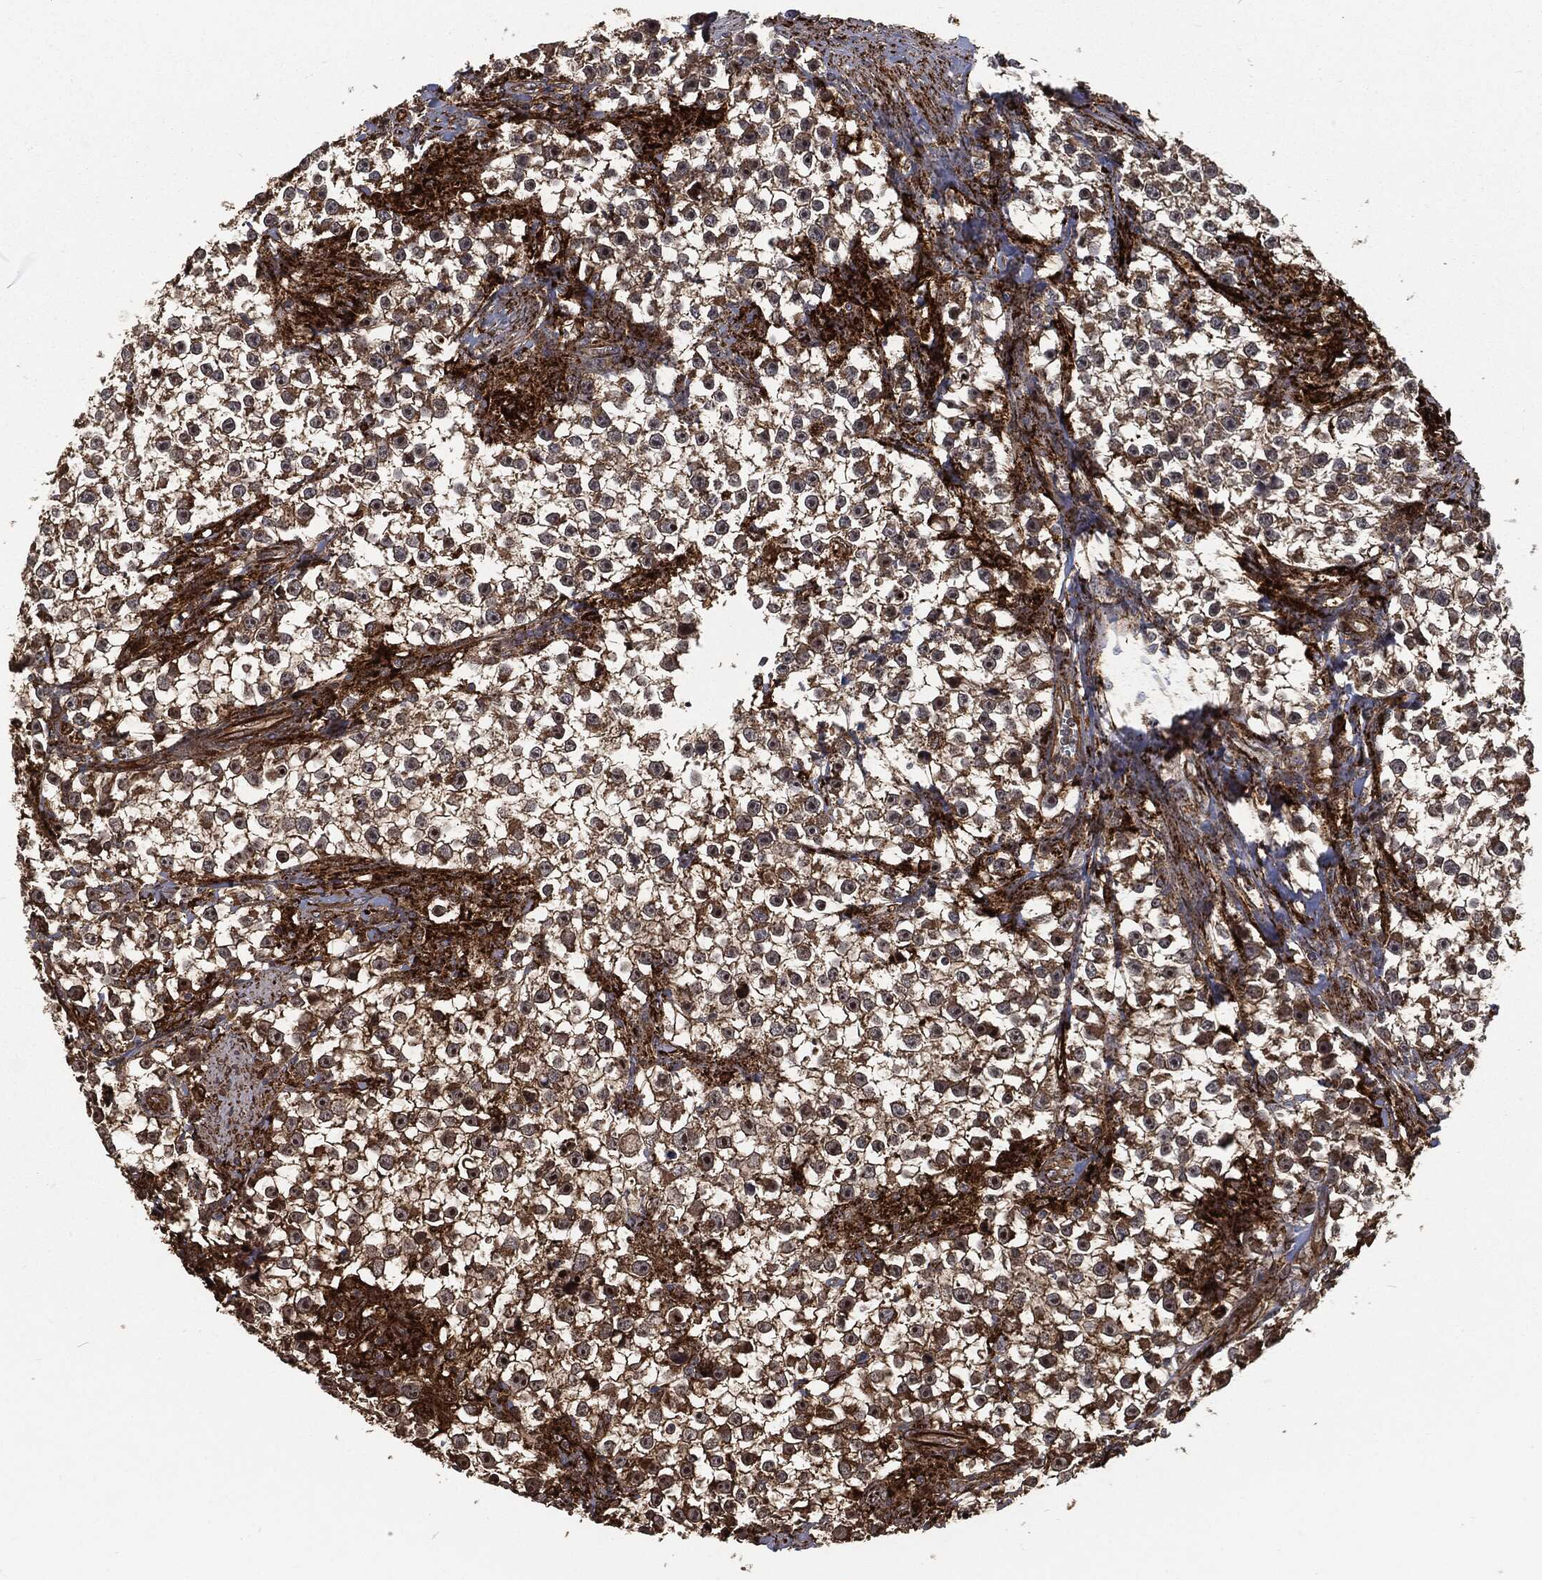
{"staining": {"intensity": "moderate", "quantity": "25%-75%", "location": "cytoplasmic/membranous"}, "tissue": "testis cancer", "cell_type": "Tumor cells", "image_type": "cancer", "snomed": [{"axis": "morphology", "description": "Seminoma, NOS"}, {"axis": "topography", "description": "Testis"}], "caption": "Immunohistochemical staining of human testis cancer demonstrates medium levels of moderate cytoplasmic/membranous protein expression in about 25%-75% of tumor cells.", "gene": "RFTN1", "patient": {"sex": "male", "age": 59}}